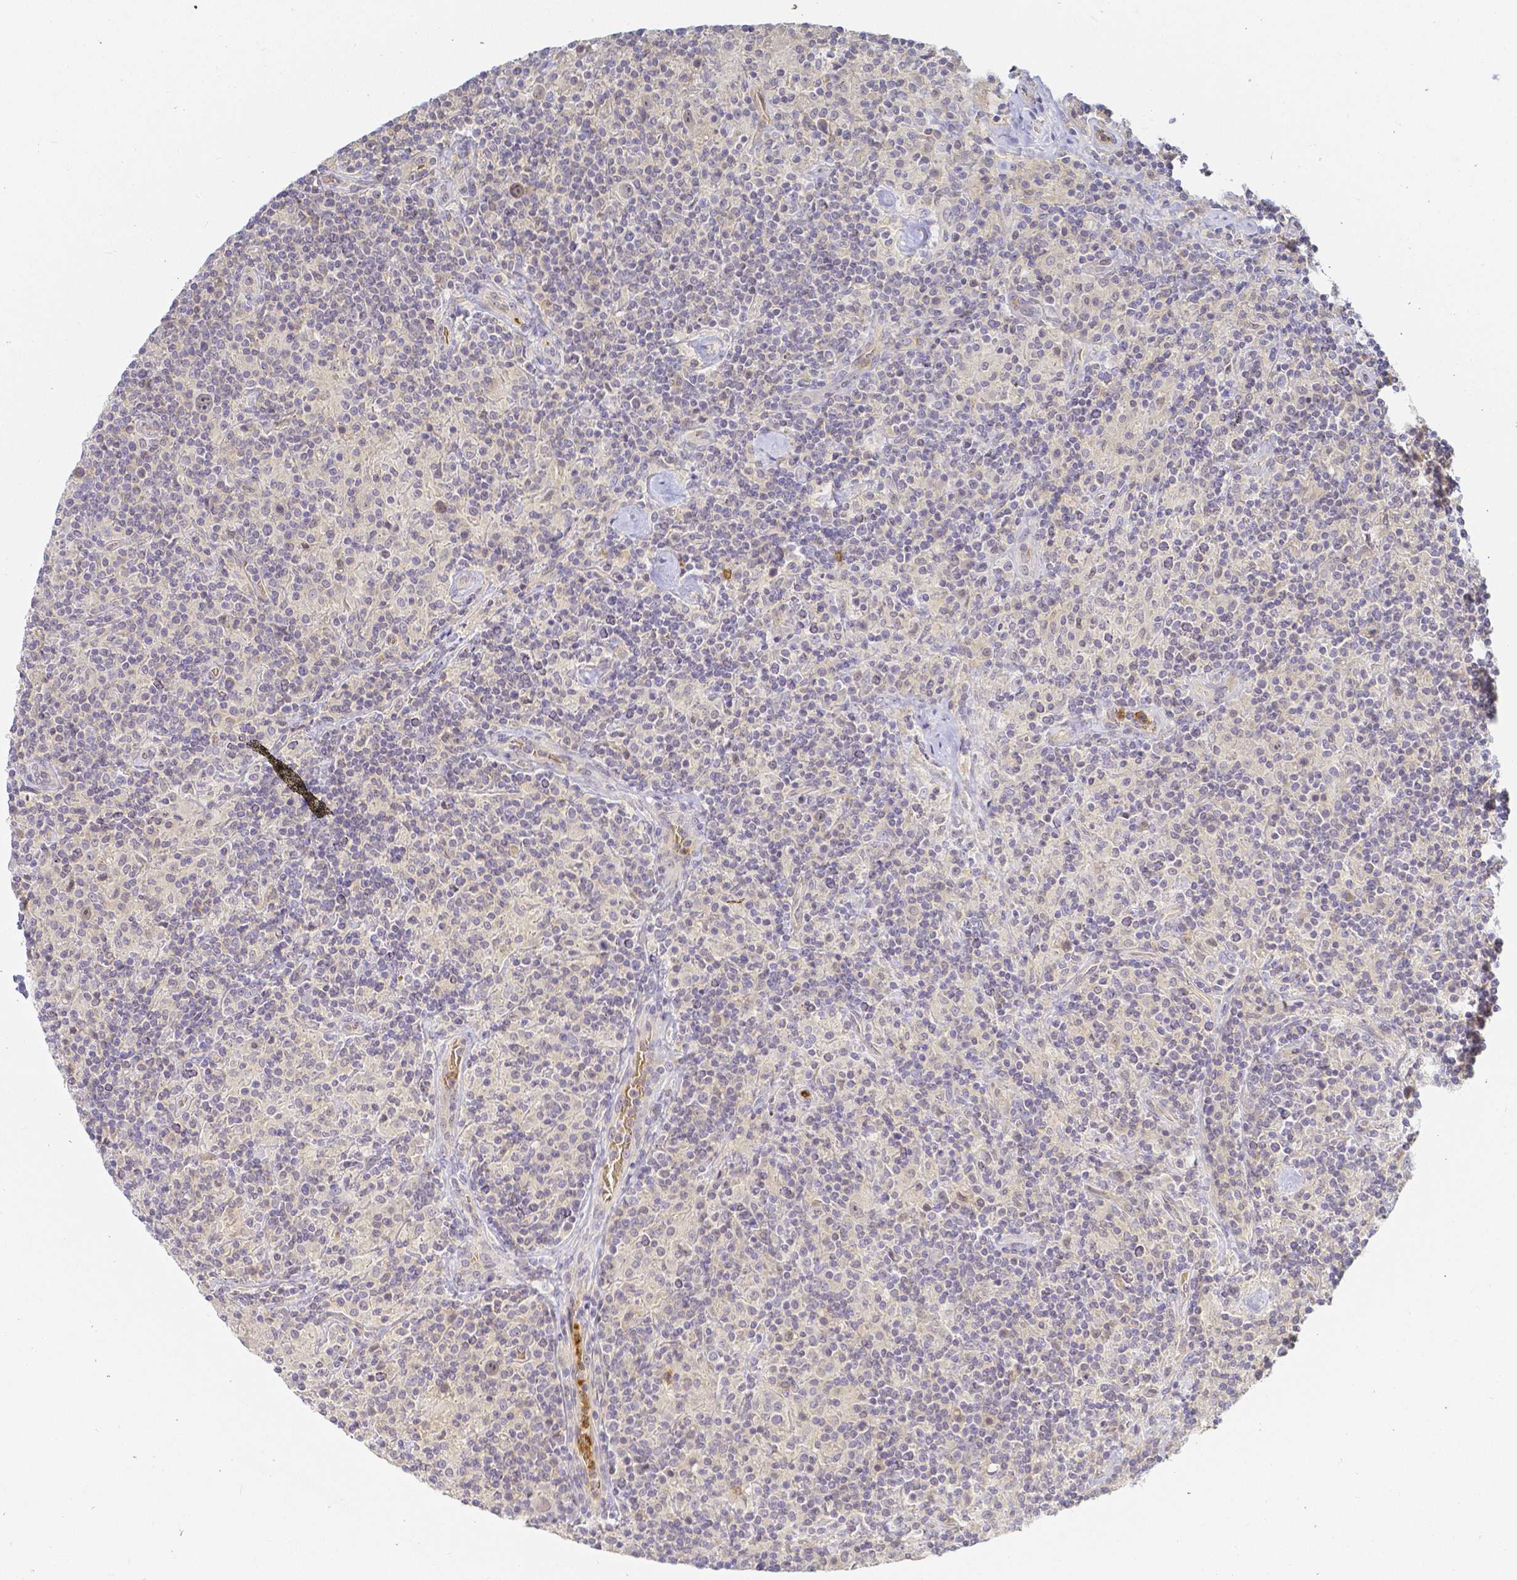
{"staining": {"intensity": "negative", "quantity": "none", "location": "none"}, "tissue": "lymphoma", "cell_type": "Tumor cells", "image_type": "cancer", "snomed": [{"axis": "morphology", "description": "Hodgkin's disease, NOS"}, {"axis": "topography", "description": "Lymph node"}], "caption": "Tumor cells are negative for protein expression in human Hodgkin's disease. (Immunohistochemistry, brightfield microscopy, high magnification).", "gene": "KCNH1", "patient": {"sex": "male", "age": 70}}